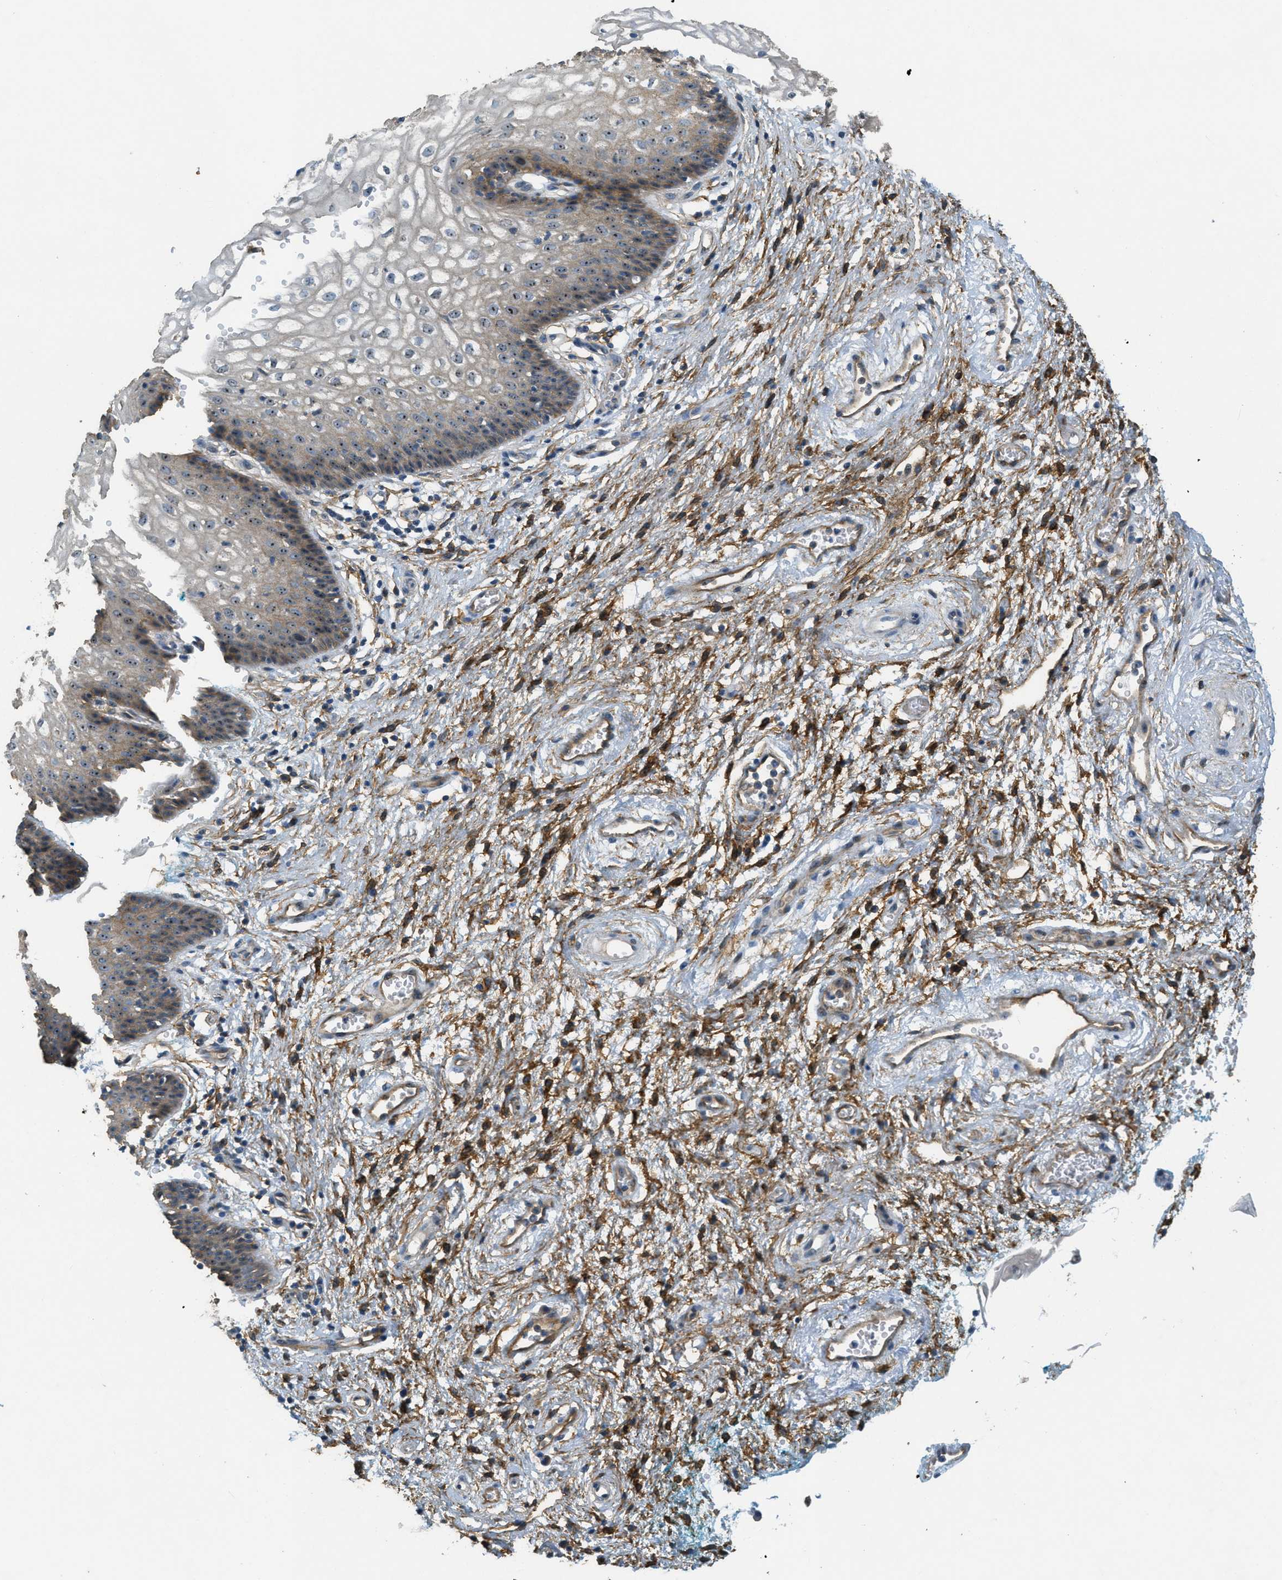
{"staining": {"intensity": "moderate", "quantity": "25%-75%", "location": "nuclear"}, "tissue": "vagina", "cell_type": "Squamous epithelial cells", "image_type": "normal", "snomed": [{"axis": "morphology", "description": "Normal tissue, NOS"}, {"axis": "topography", "description": "Vagina"}], "caption": "Squamous epithelial cells reveal medium levels of moderate nuclear expression in about 25%-75% of cells in normal vagina.", "gene": "OSMR", "patient": {"sex": "female", "age": 34}}